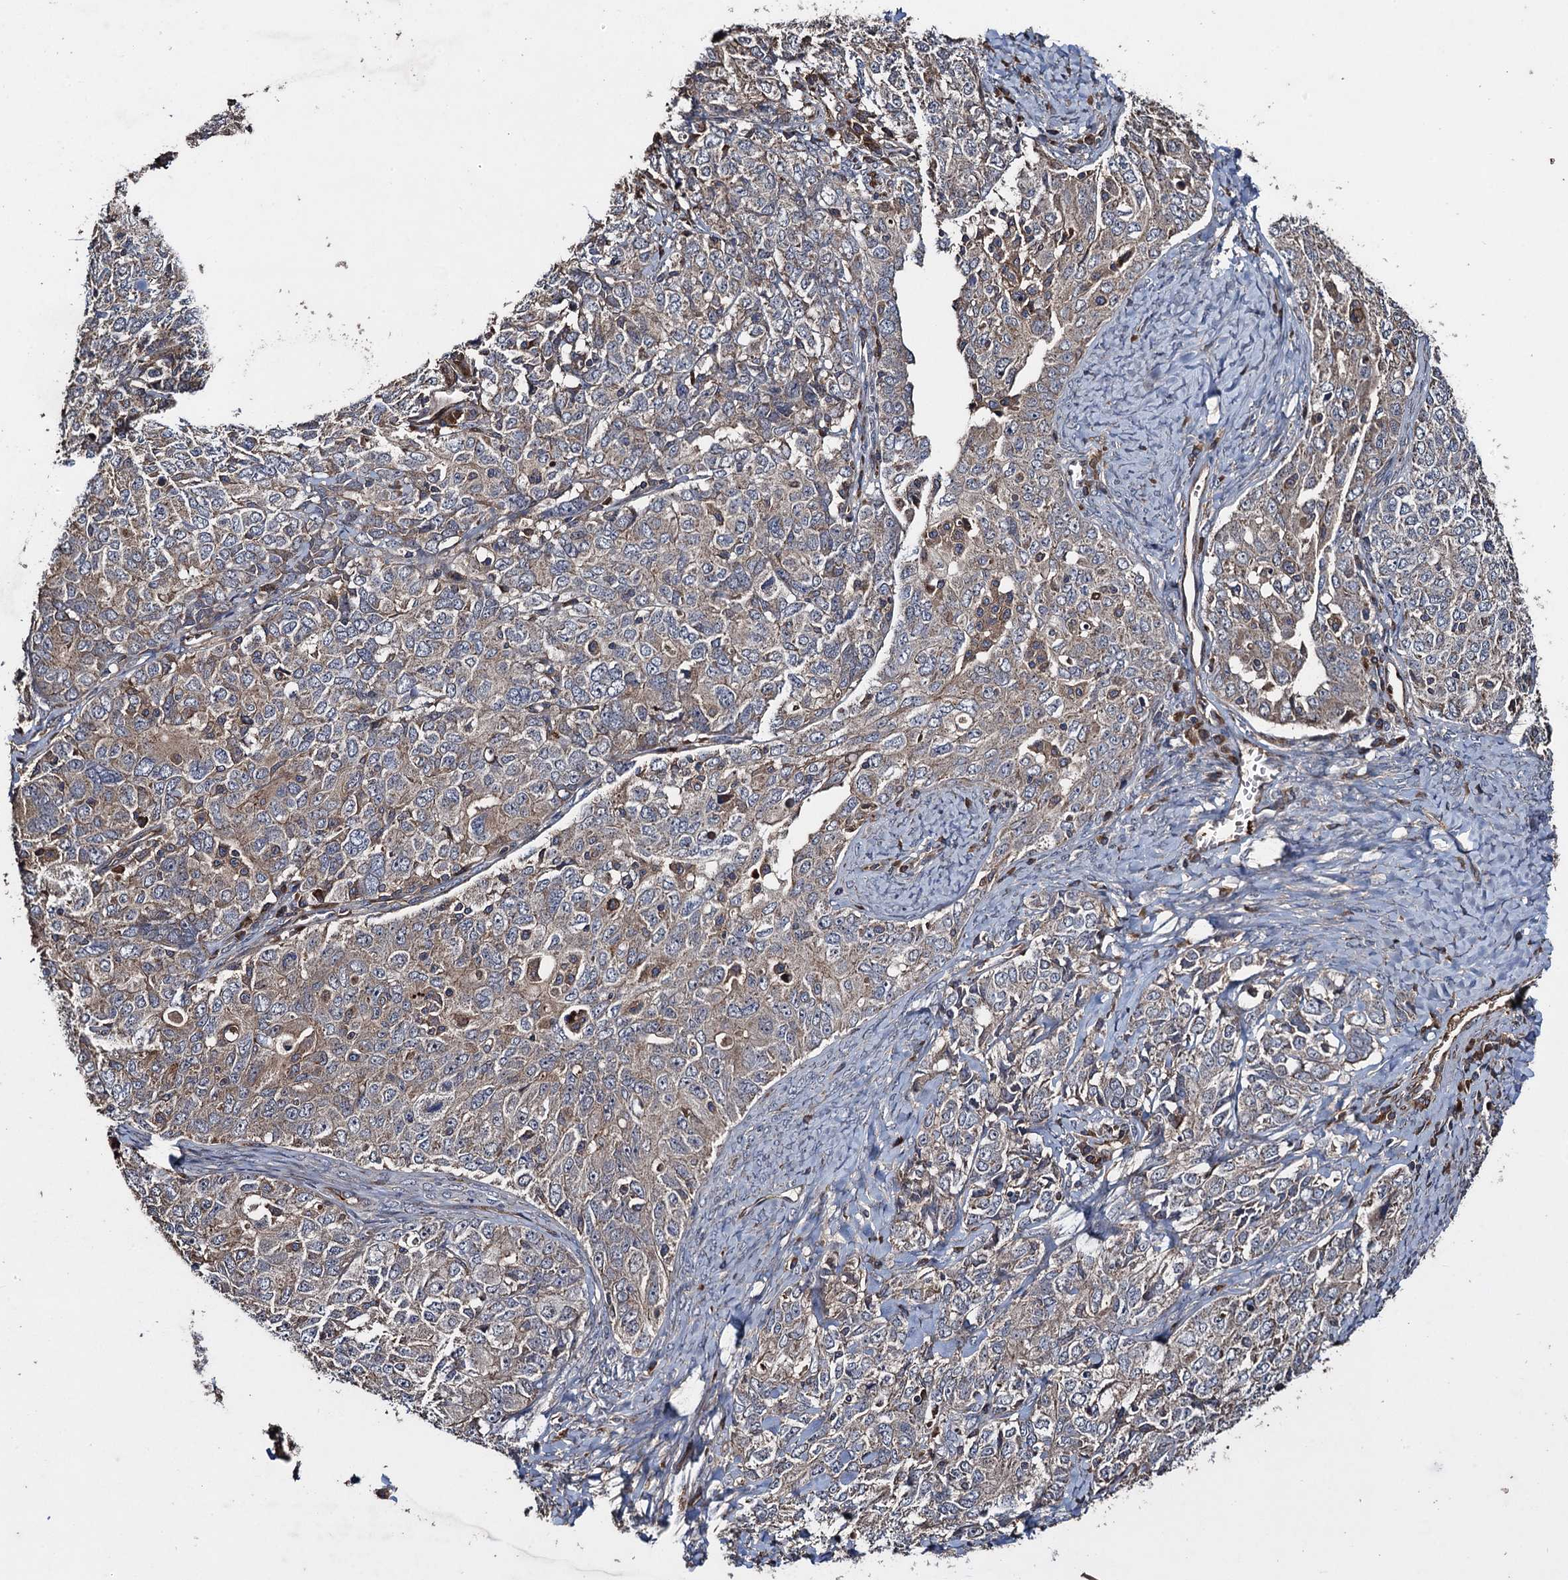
{"staining": {"intensity": "weak", "quantity": "<25%", "location": "cytoplasmic/membranous"}, "tissue": "ovarian cancer", "cell_type": "Tumor cells", "image_type": "cancer", "snomed": [{"axis": "morphology", "description": "Carcinoma, endometroid"}, {"axis": "topography", "description": "Ovary"}], "caption": "High power microscopy micrograph of an immunohistochemistry (IHC) histopathology image of ovarian cancer, revealing no significant positivity in tumor cells.", "gene": "TXNDC11", "patient": {"sex": "female", "age": 62}}